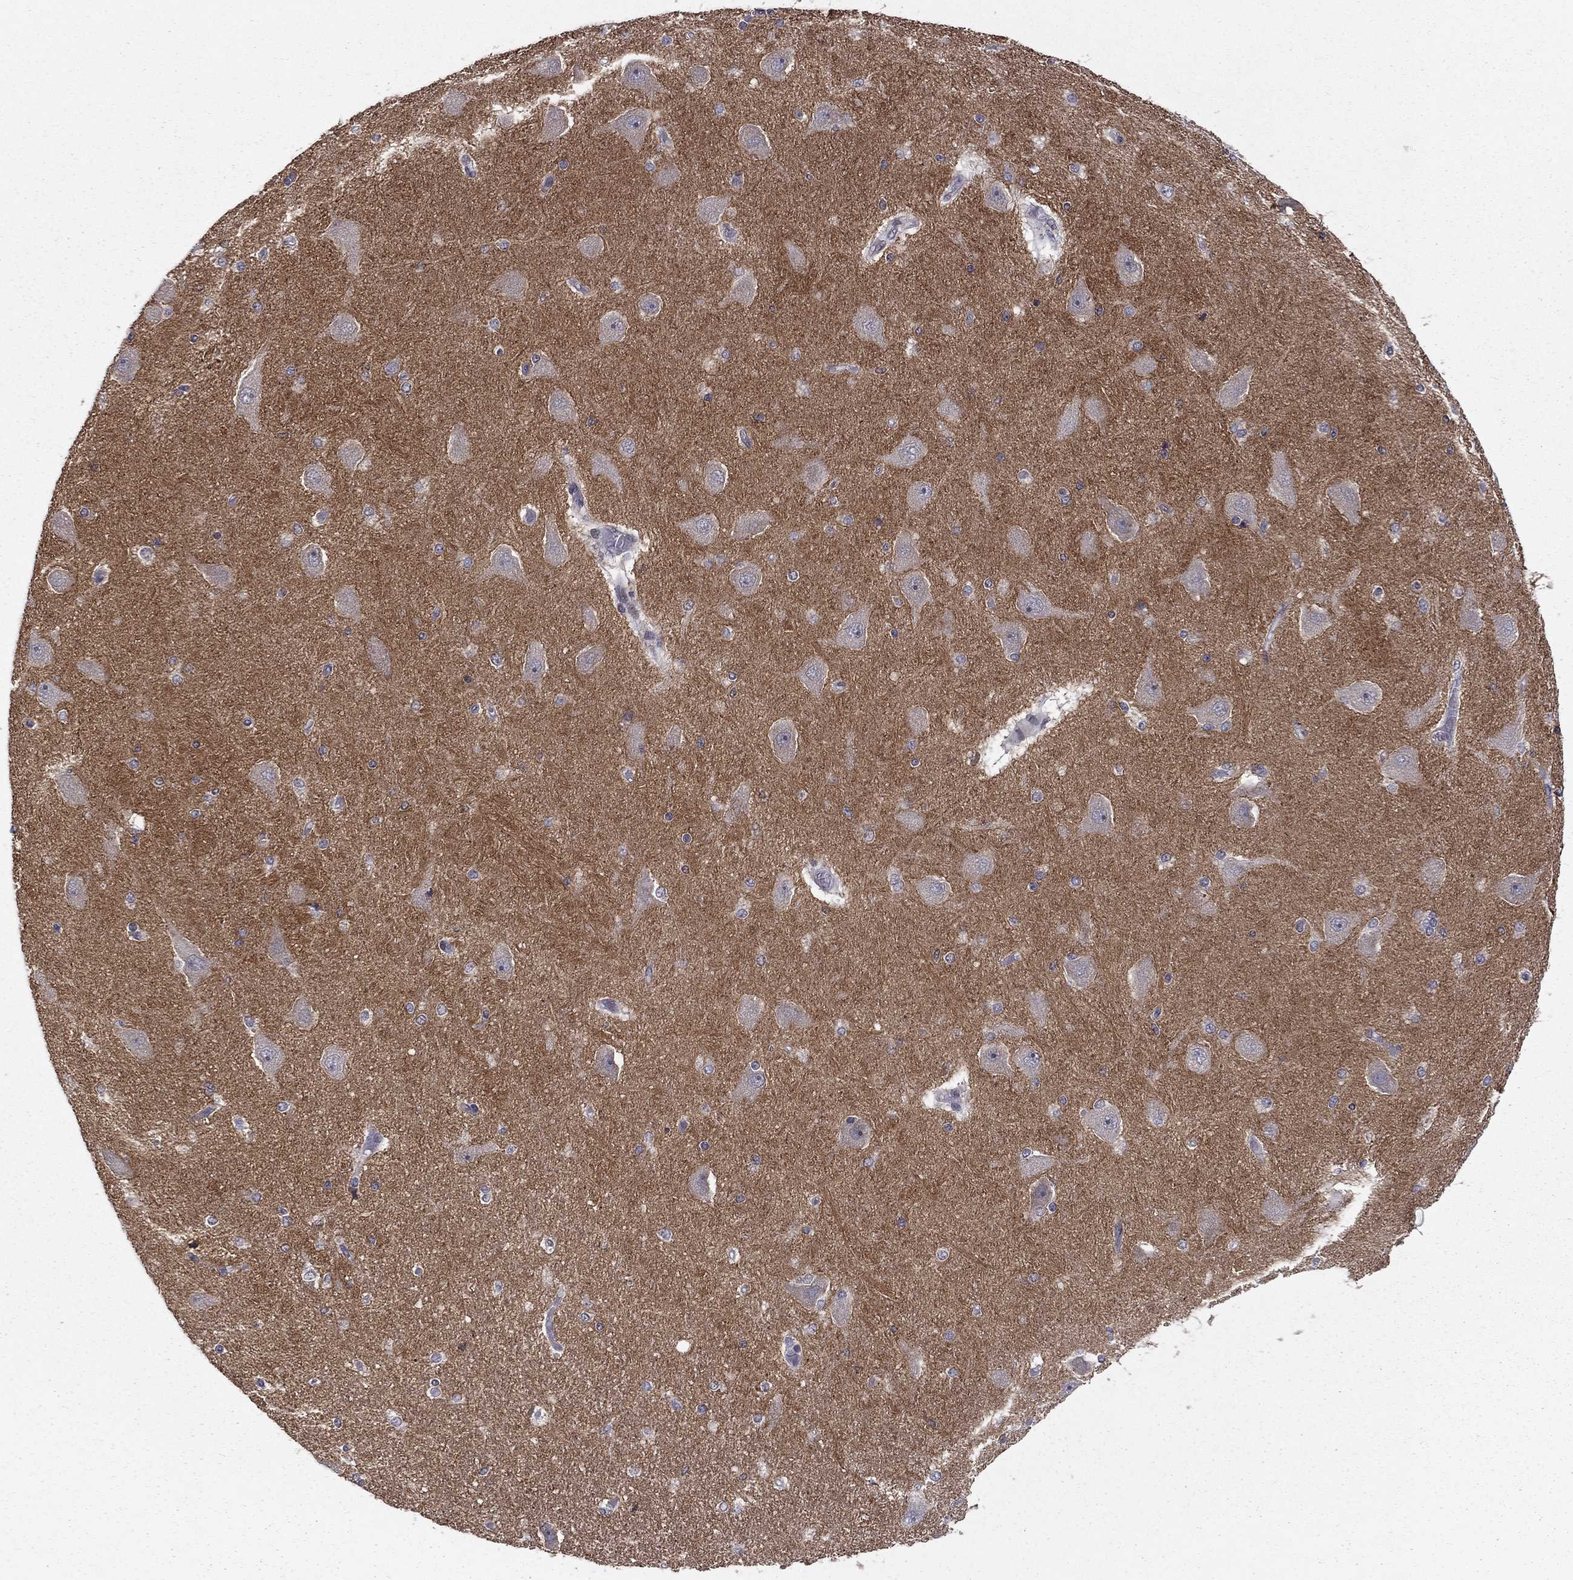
{"staining": {"intensity": "negative", "quantity": "none", "location": "none"}, "tissue": "hippocampus", "cell_type": "Glial cells", "image_type": "normal", "snomed": [{"axis": "morphology", "description": "Normal tissue, NOS"}, {"axis": "topography", "description": "Hippocampus"}], "caption": "This is an immunohistochemistry (IHC) photomicrograph of normal human hippocampus. There is no expression in glial cells.", "gene": "PRRT2", "patient": {"sex": "female", "age": 54}}